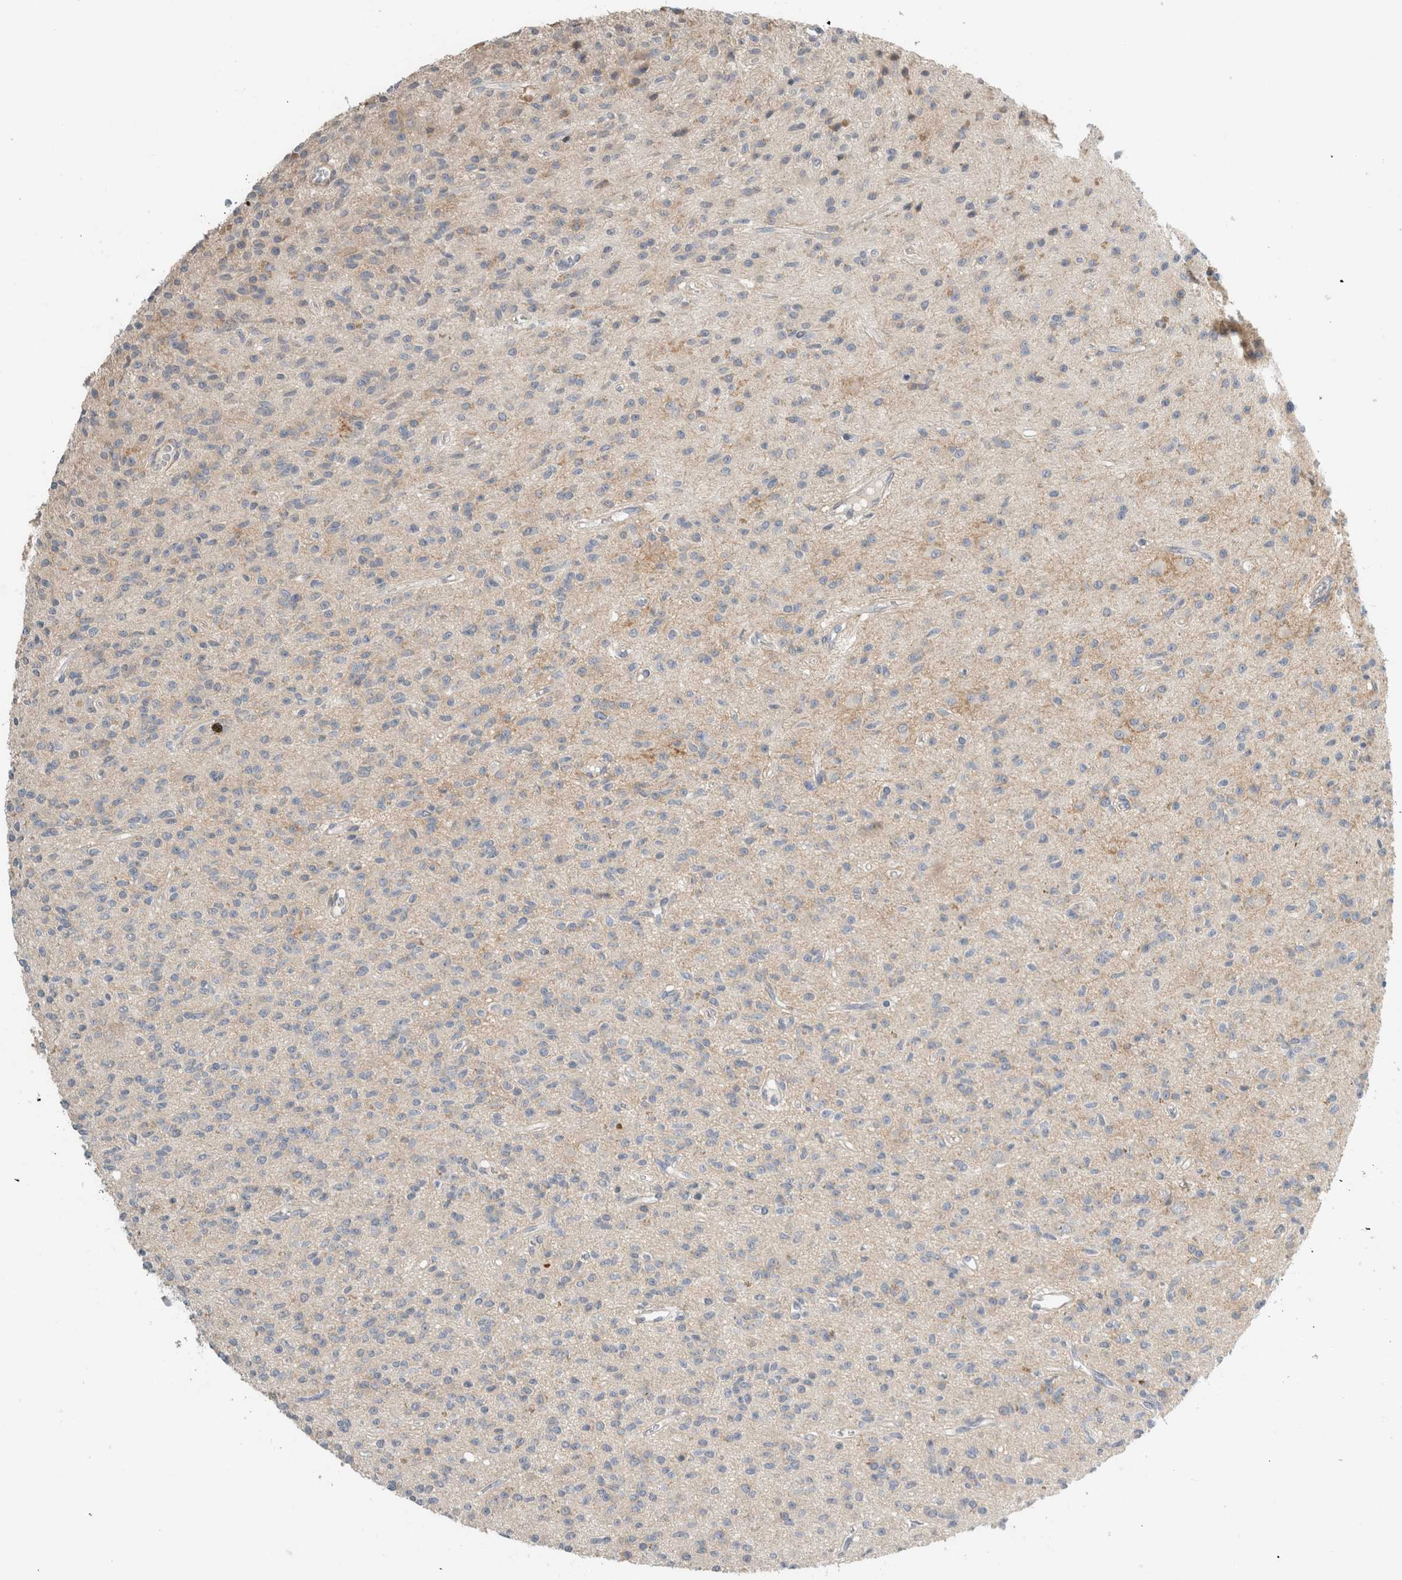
{"staining": {"intensity": "negative", "quantity": "none", "location": "none"}, "tissue": "glioma", "cell_type": "Tumor cells", "image_type": "cancer", "snomed": [{"axis": "morphology", "description": "Glioma, malignant, High grade"}, {"axis": "topography", "description": "Brain"}], "caption": "Immunohistochemistry (IHC) of malignant glioma (high-grade) exhibits no staining in tumor cells.", "gene": "ERCC6L2", "patient": {"sex": "male", "age": 34}}